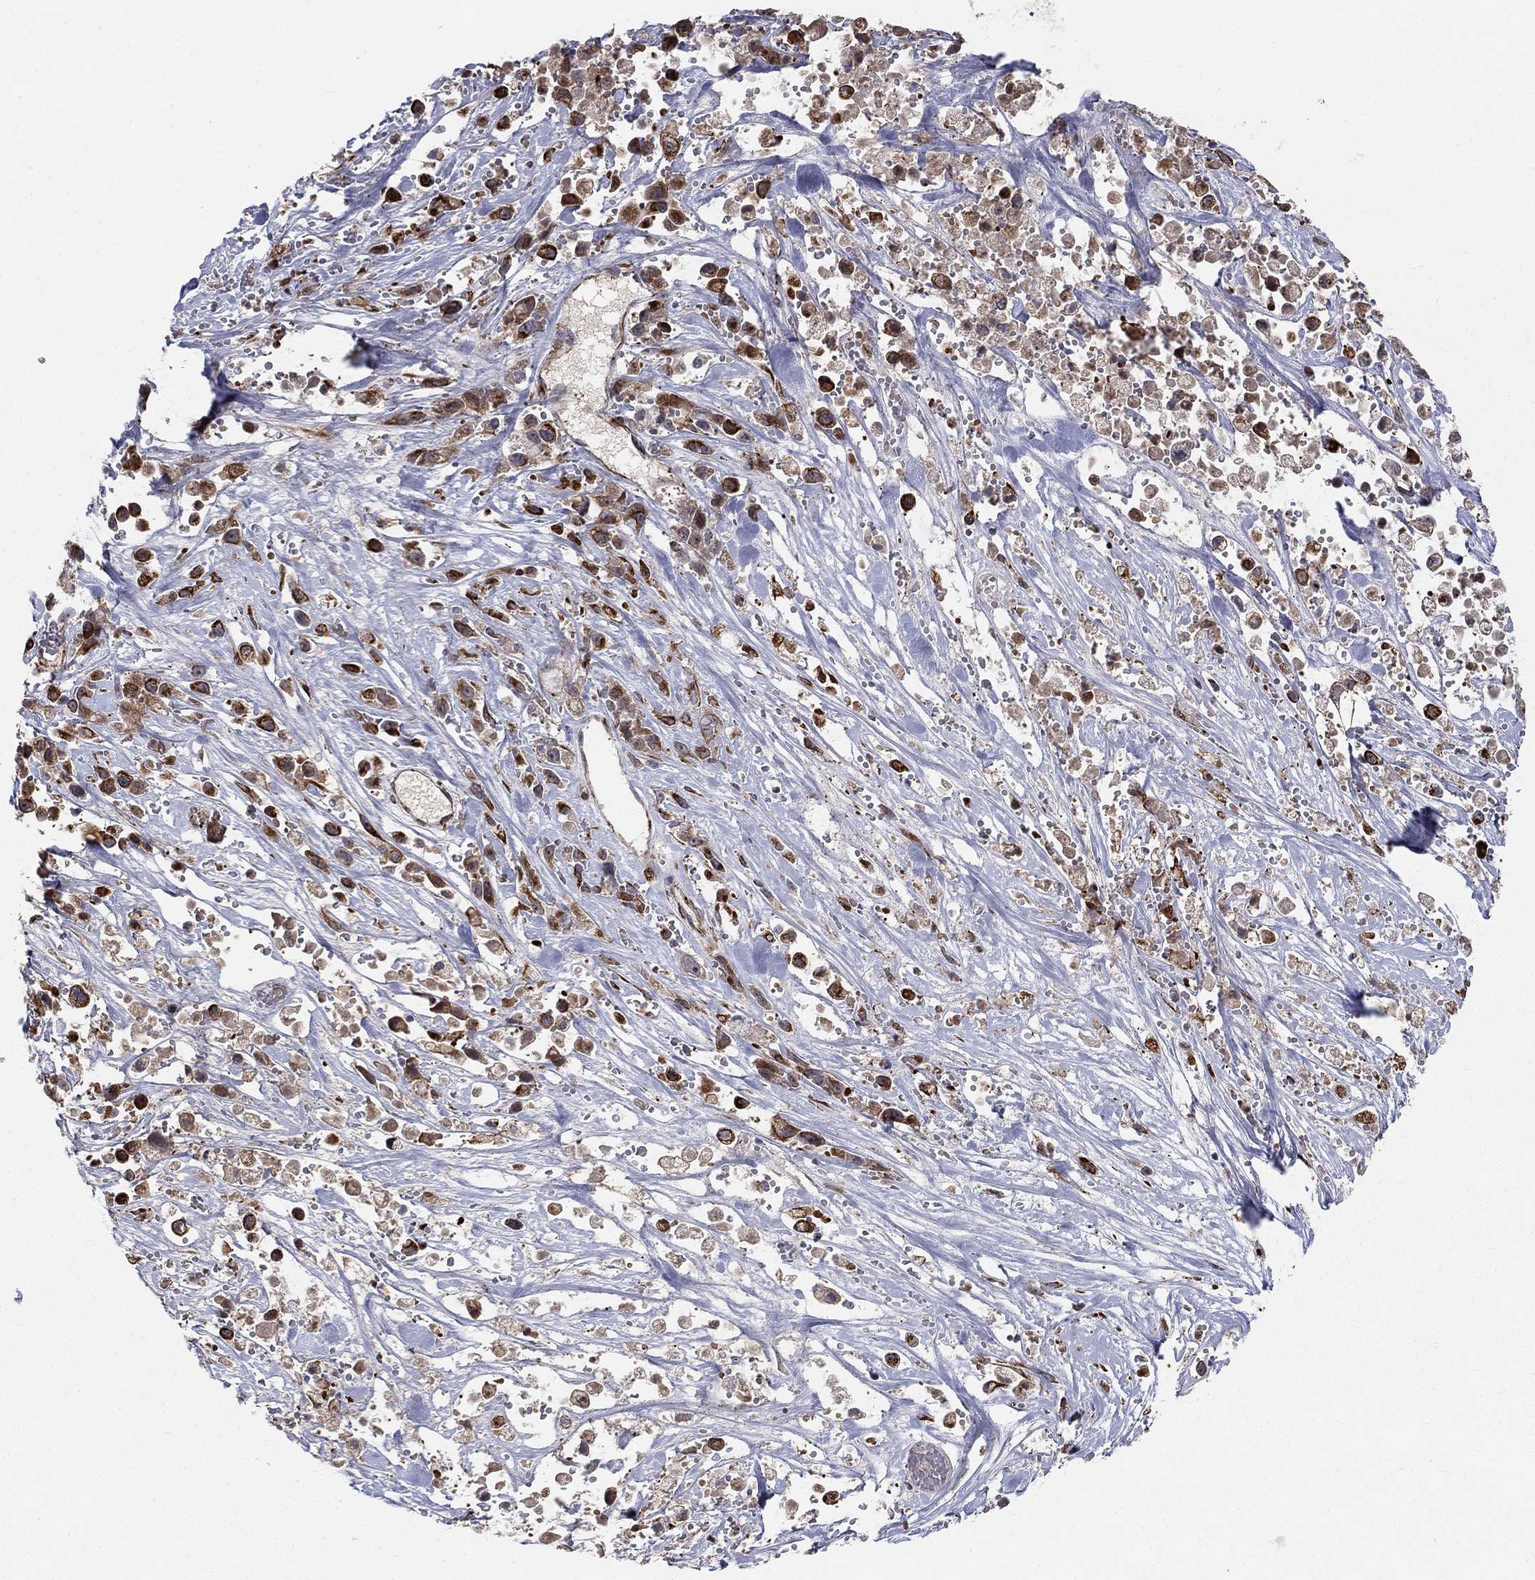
{"staining": {"intensity": "strong", "quantity": "25%-75%", "location": "cytoplasmic/membranous"}, "tissue": "pancreatic cancer", "cell_type": "Tumor cells", "image_type": "cancer", "snomed": [{"axis": "morphology", "description": "Adenocarcinoma, NOS"}, {"axis": "topography", "description": "Pancreas"}], "caption": "A high amount of strong cytoplasmic/membranous expression is identified in about 25%-75% of tumor cells in pancreatic cancer tissue.", "gene": "MSRA", "patient": {"sex": "male", "age": 44}}